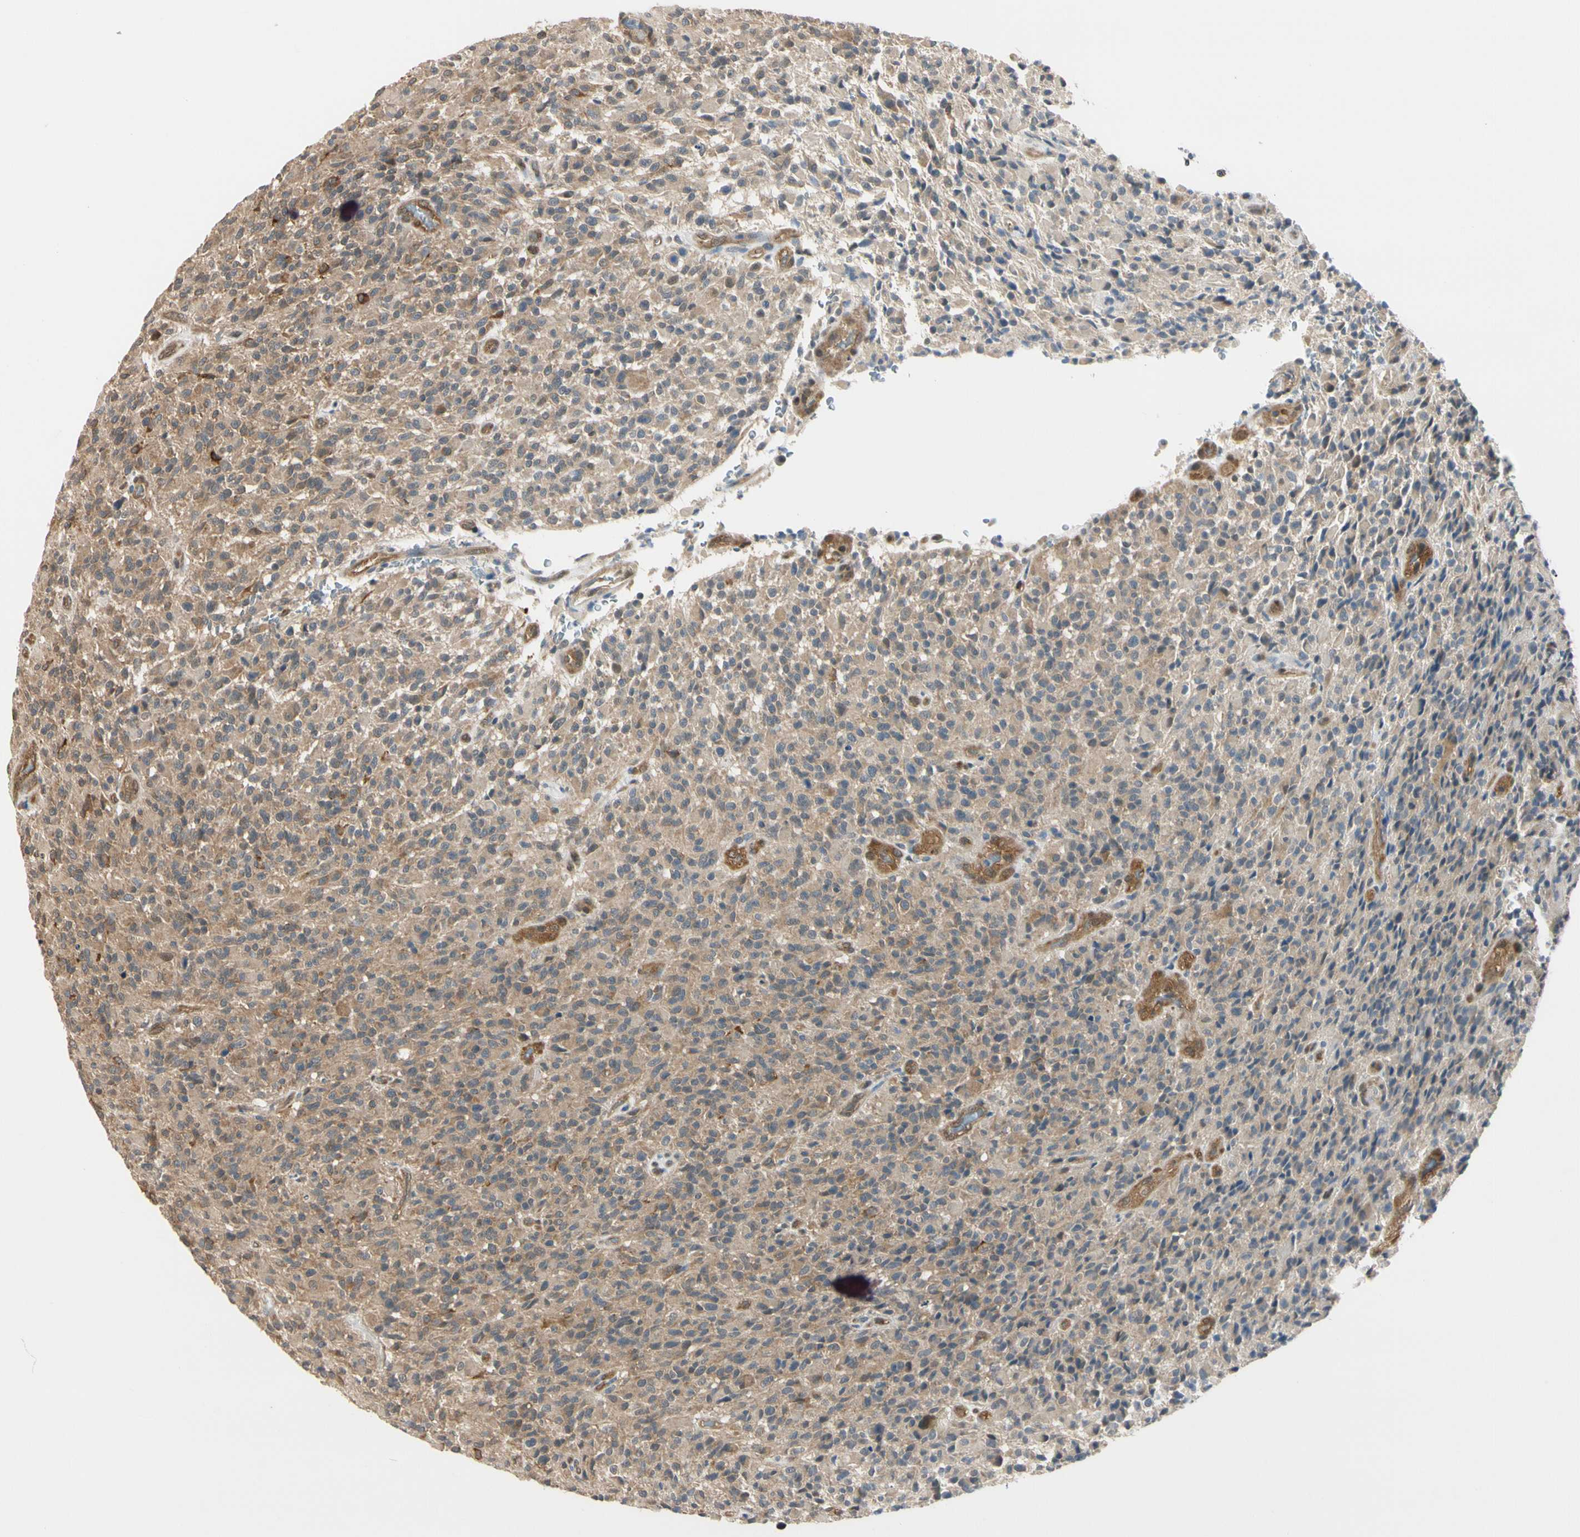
{"staining": {"intensity": "moderate", "quantity": ">75%", "location": "cytoplasmic/membranous"}, "tissue": "glioma", "cell_type": "Tumor cells", "image_type": "cancer", "snomed": [{"axis": "morphology", "description": "Glioma, malignant, High grade"}, {"axis": "topography", "description": "Brain"}], "caption": "Moderate cytoplasmic/membranous positivity for a protein is appreciated in approximately >75% of tumor cells of glioma using immunohistochemistry.", "gene": "RASGRF1", "patient": {"sex": "male", "age": 71}}